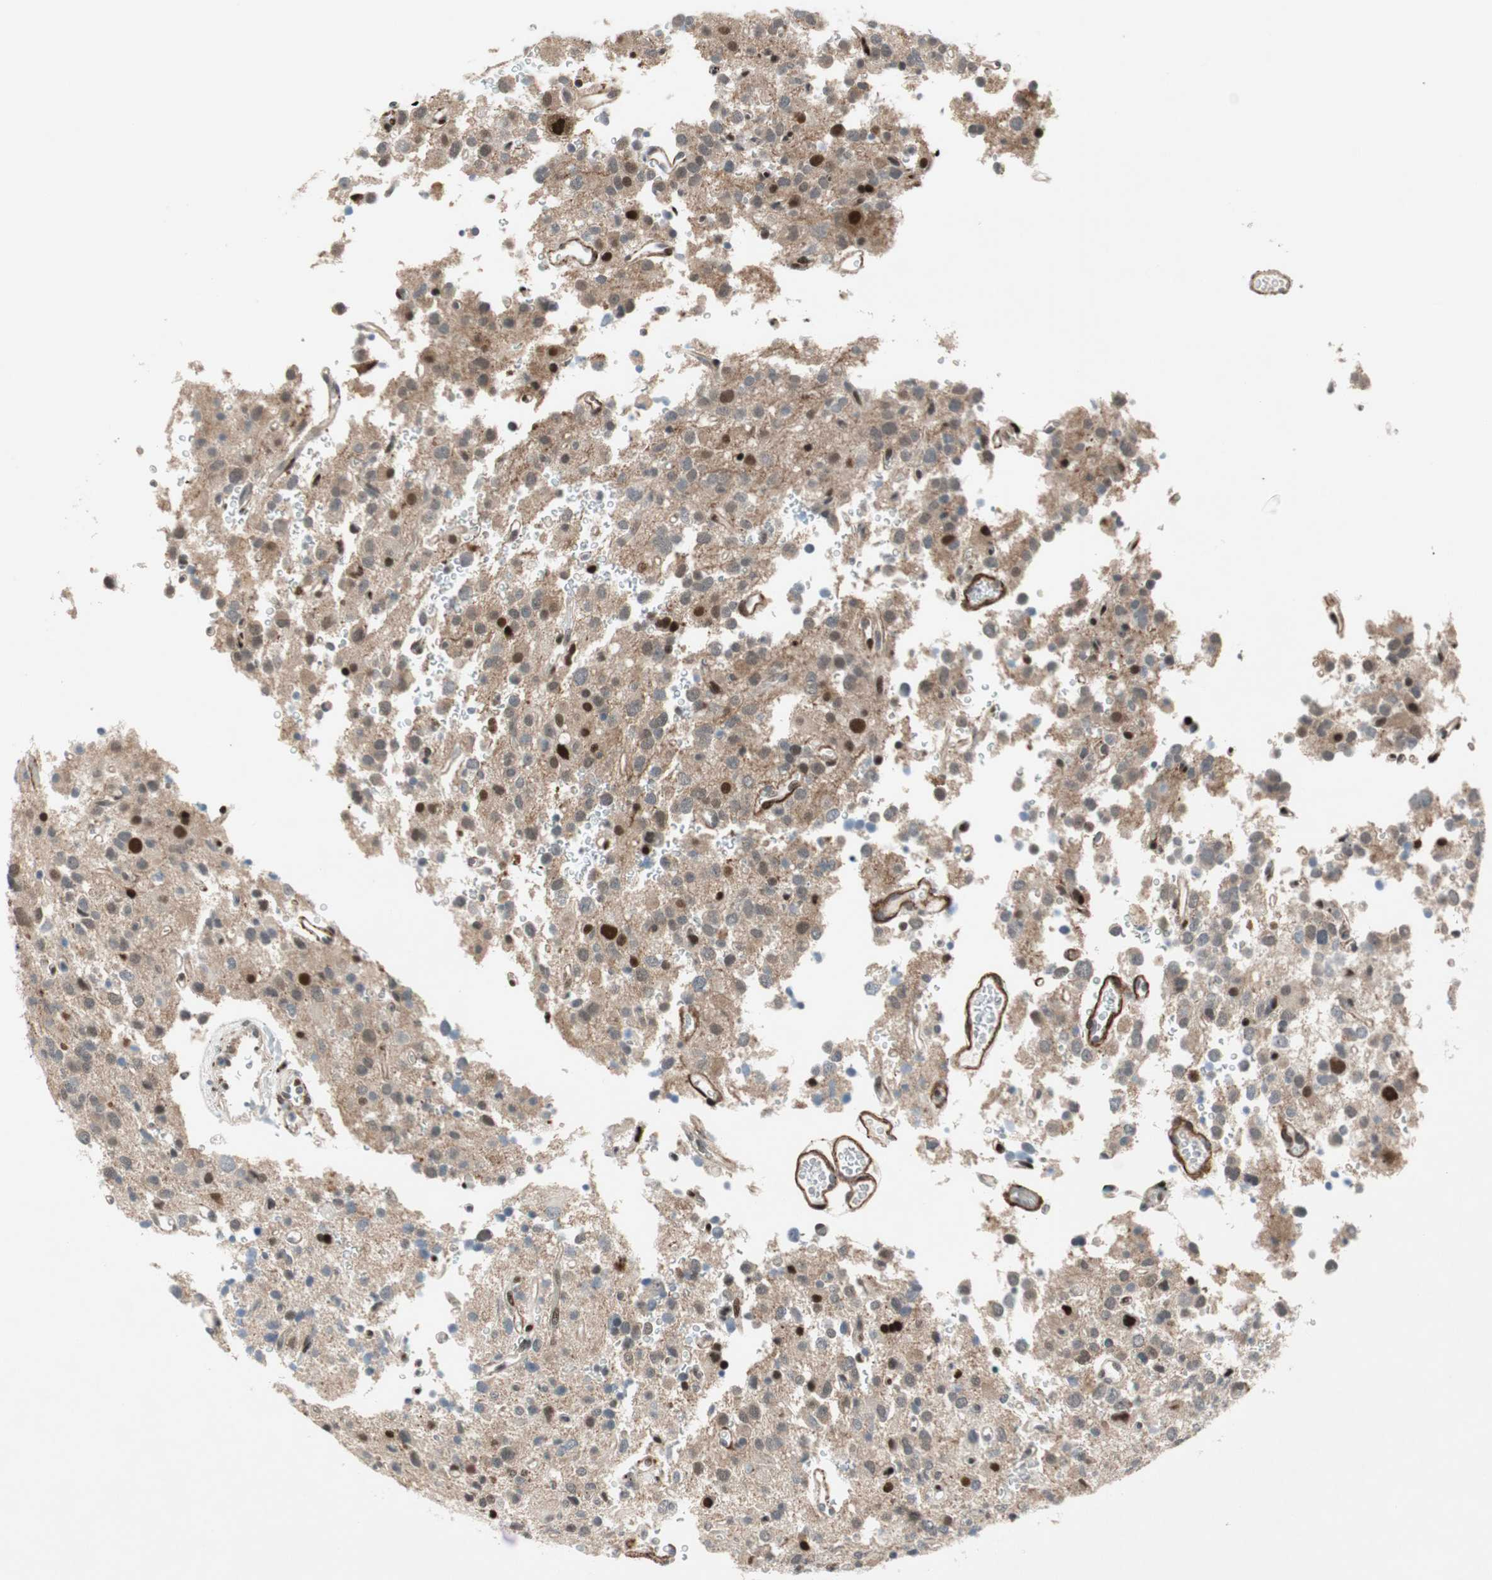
{"staining": {"intensity": "strong", "quantity": "25%-75%", "location": "nuclear"}, "tissue": "glioma", "cell_type": "Tumor cells", "image_type": "cancer", "snomed": [{"axis": "morphology", "description": "Glioma, malignant, High grade"}, {"axis": "topography", "description": "Brain"}], "caption": "This micrograph reveals glioma stained with immunohistochemistry (IHC) to label a protein in brown. The nuclear of tumor cells show strong positivity for the protein. Nuclei are counter-stained blue.", "gene": "FBXO44", "patient": {"sex": "male", "age": 47}}